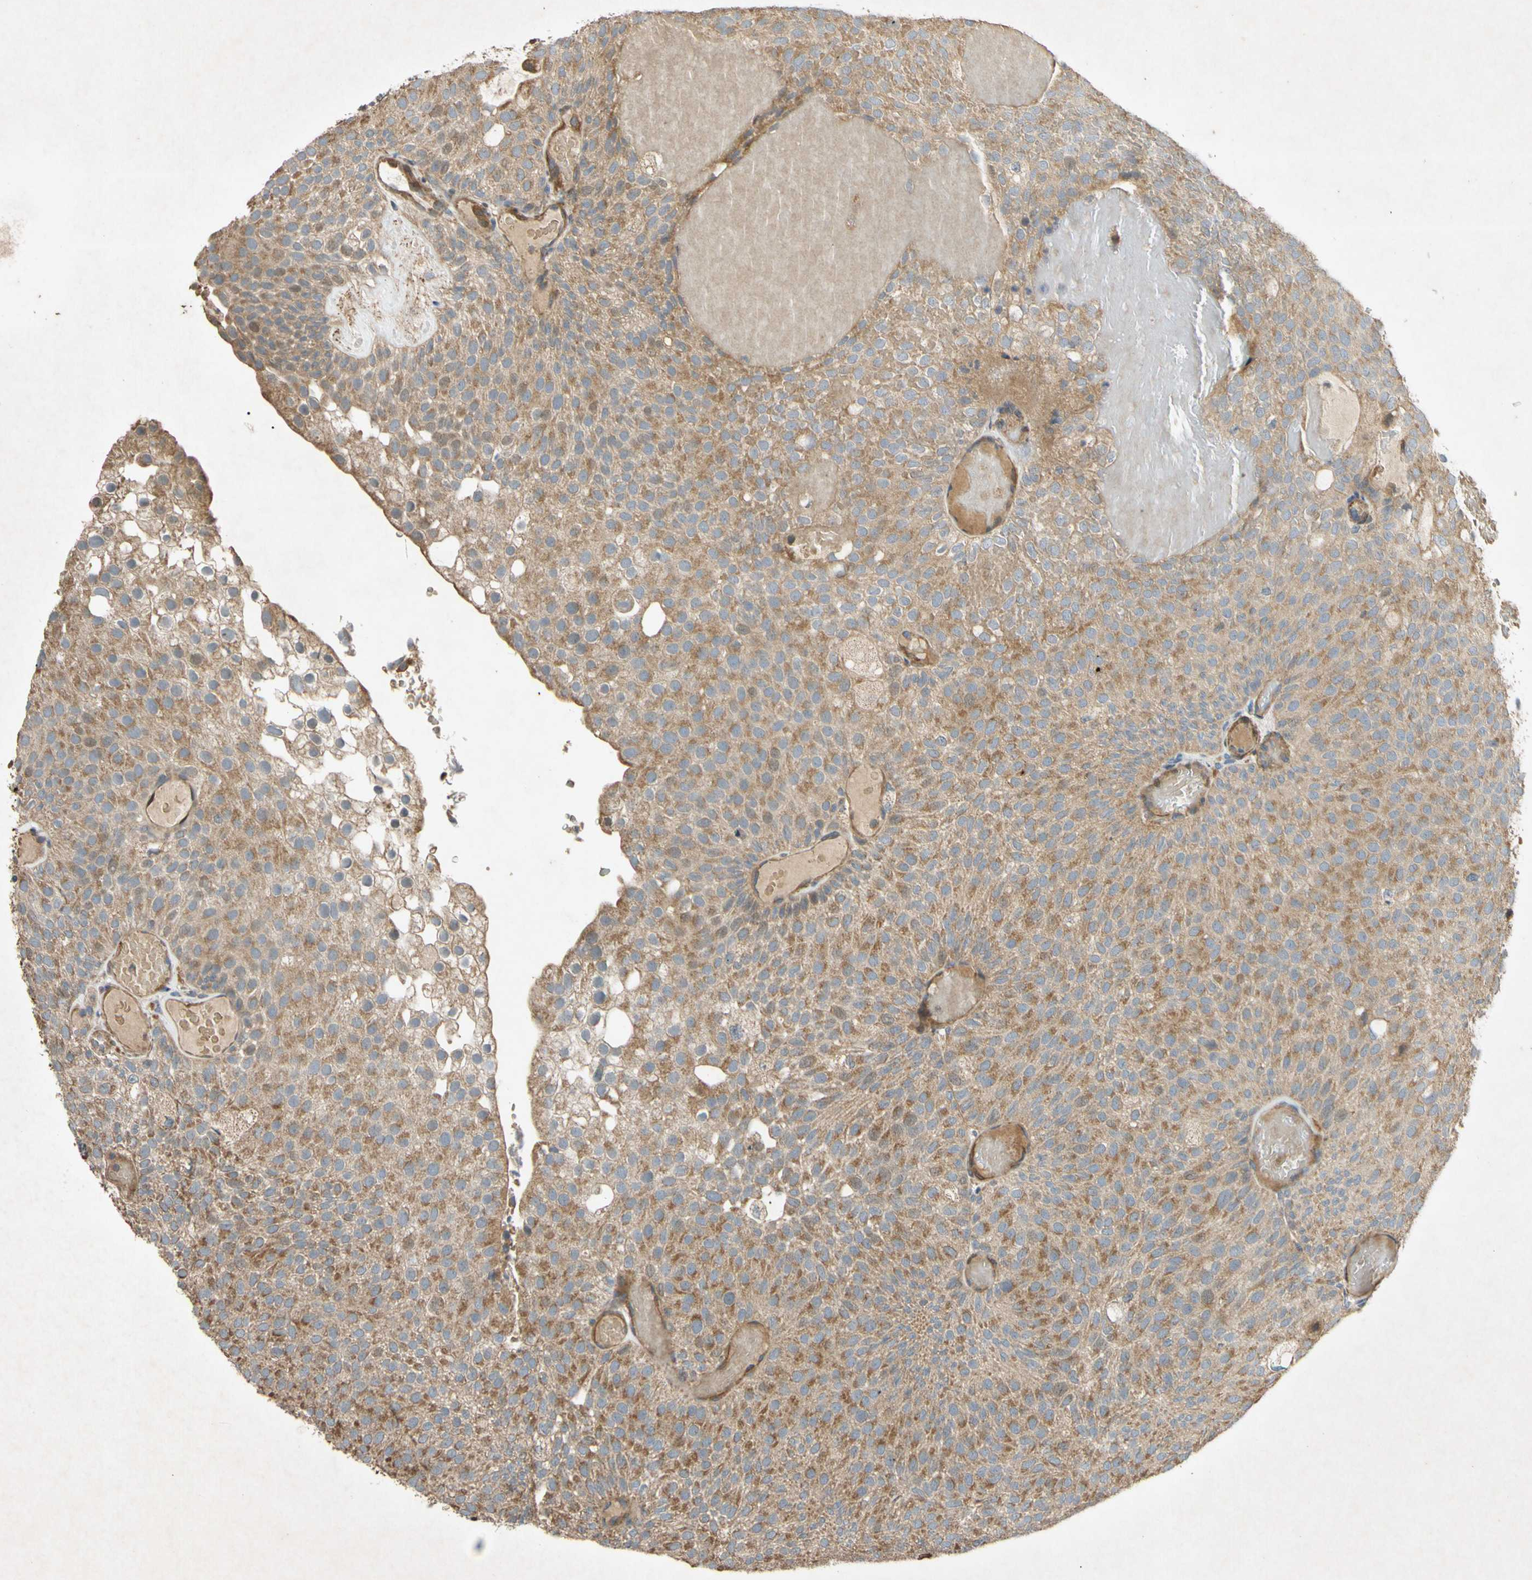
{"staining": {"intensity": "weak", "quantity": ">75%", "location": "cytoplasmic/membranous"}, "tissue": "urothelial cancer", "cell_type": "Tumor cells", "image_type": "cancer", "snomed": [{"axis": "morphology", "description": "Urothelial carcinoma, Low grade"}, {"axis": "topography", "description": "Urinary bladder"}], "caption": "Urothelial carcinoma (low-grade) stained with immunohistochemistry demonstrates weak cytoplasmic/membranous positivity in approximately >75% of tumor cells. (DAB IHC, brown staining for protein, blue staining for nuclei).", "gene": "PARD6A", "patient": {"sex": "male", "age": 78}}